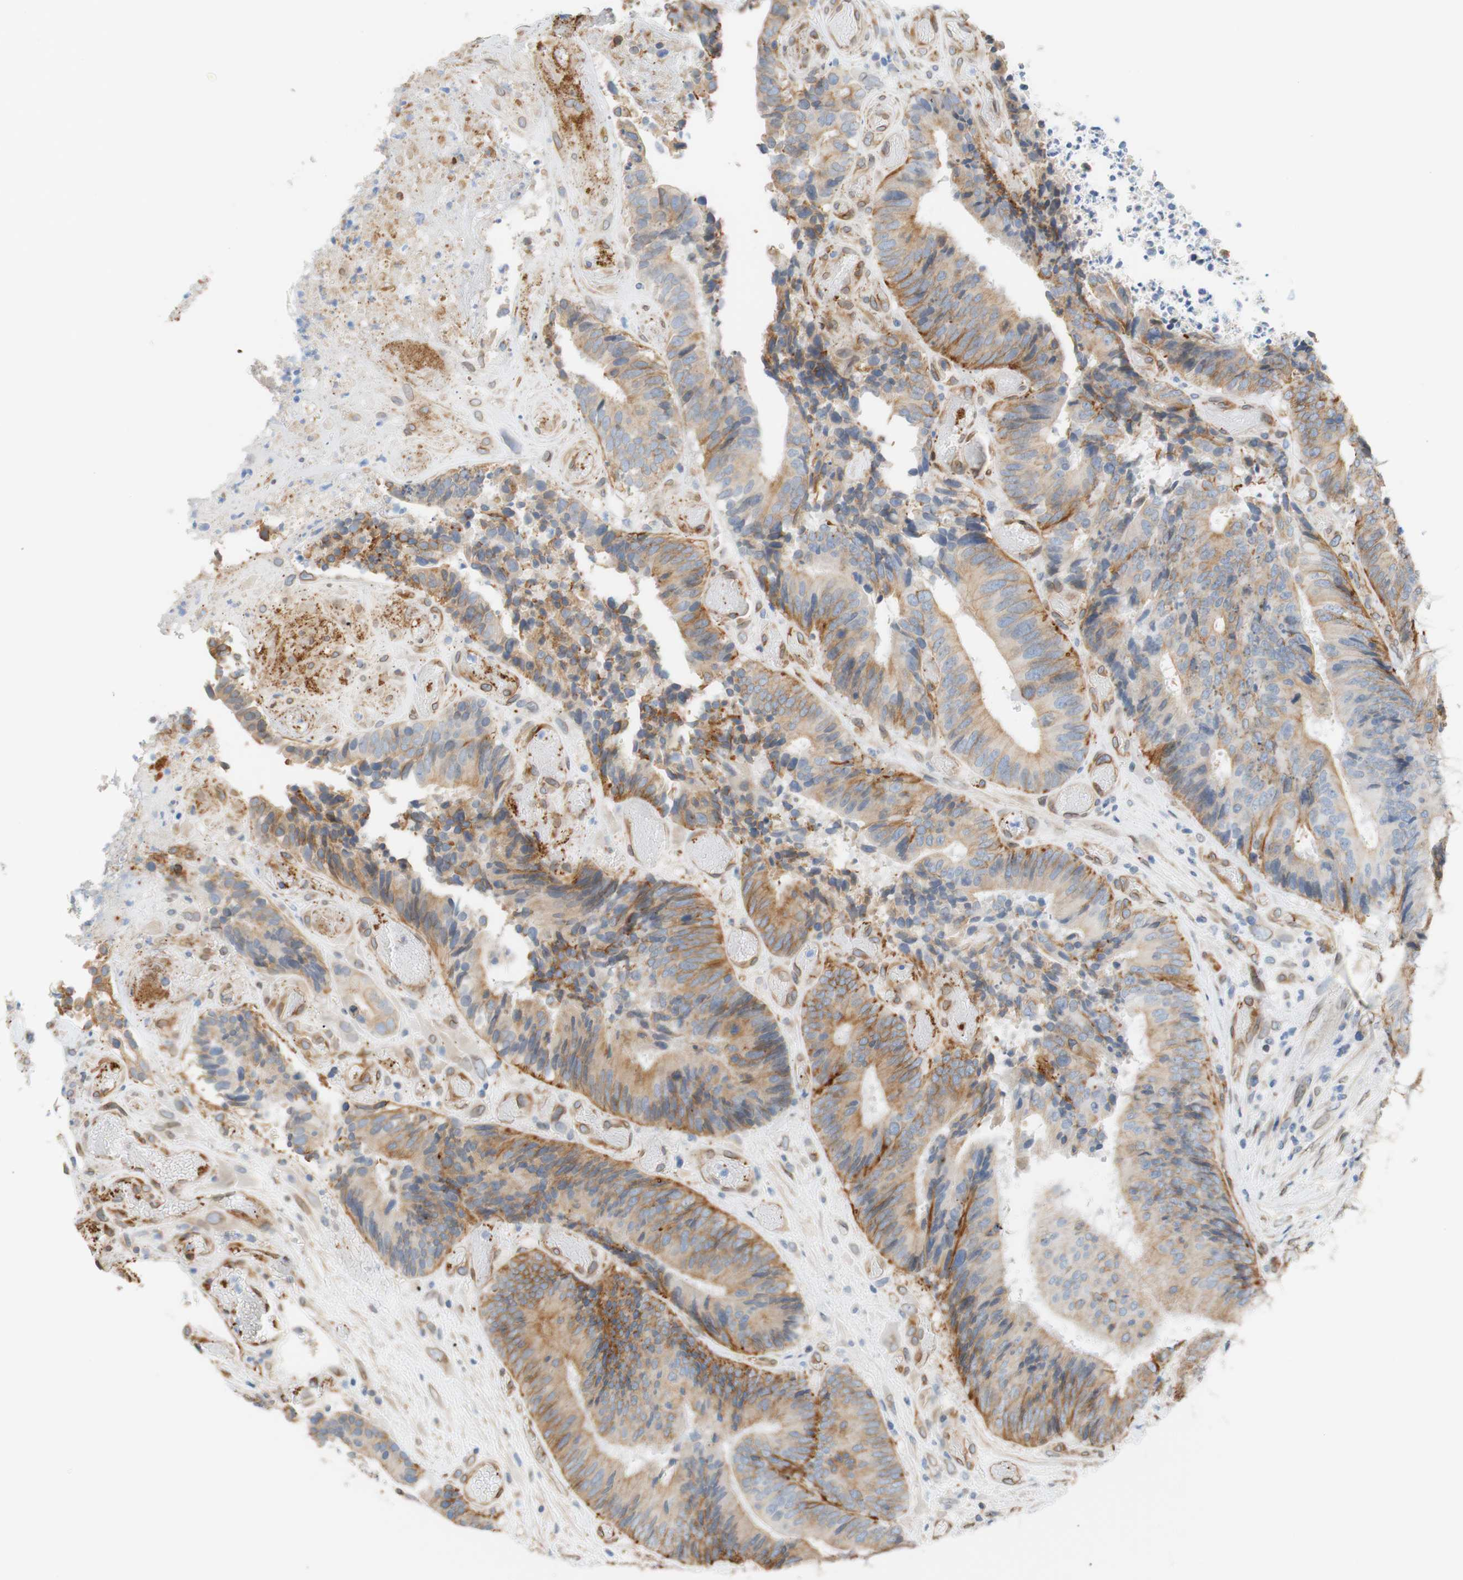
{"staining": {"intensity": "moderate", "quantity": "25%-75%", "location": "cytoplasmic/membranous"}, "tissue": "colorectal cancer", "cell_type": "Tumor cells", "image_type": "cancer", "snomed": [{"axis": "morphology", "description": "Adenocarcinoma, NOS"}, {"axis": "topography", "description": "Rectum"}], "caption": "About 25%-75% of tumor cells in colorectal cancer exhibit moderate cytoplasmic/membranous protein positivity as visualized by brown immunohistochemical staining.", "gene": "ENDOD1", "patient": {"sex": "male", "age": 72}}